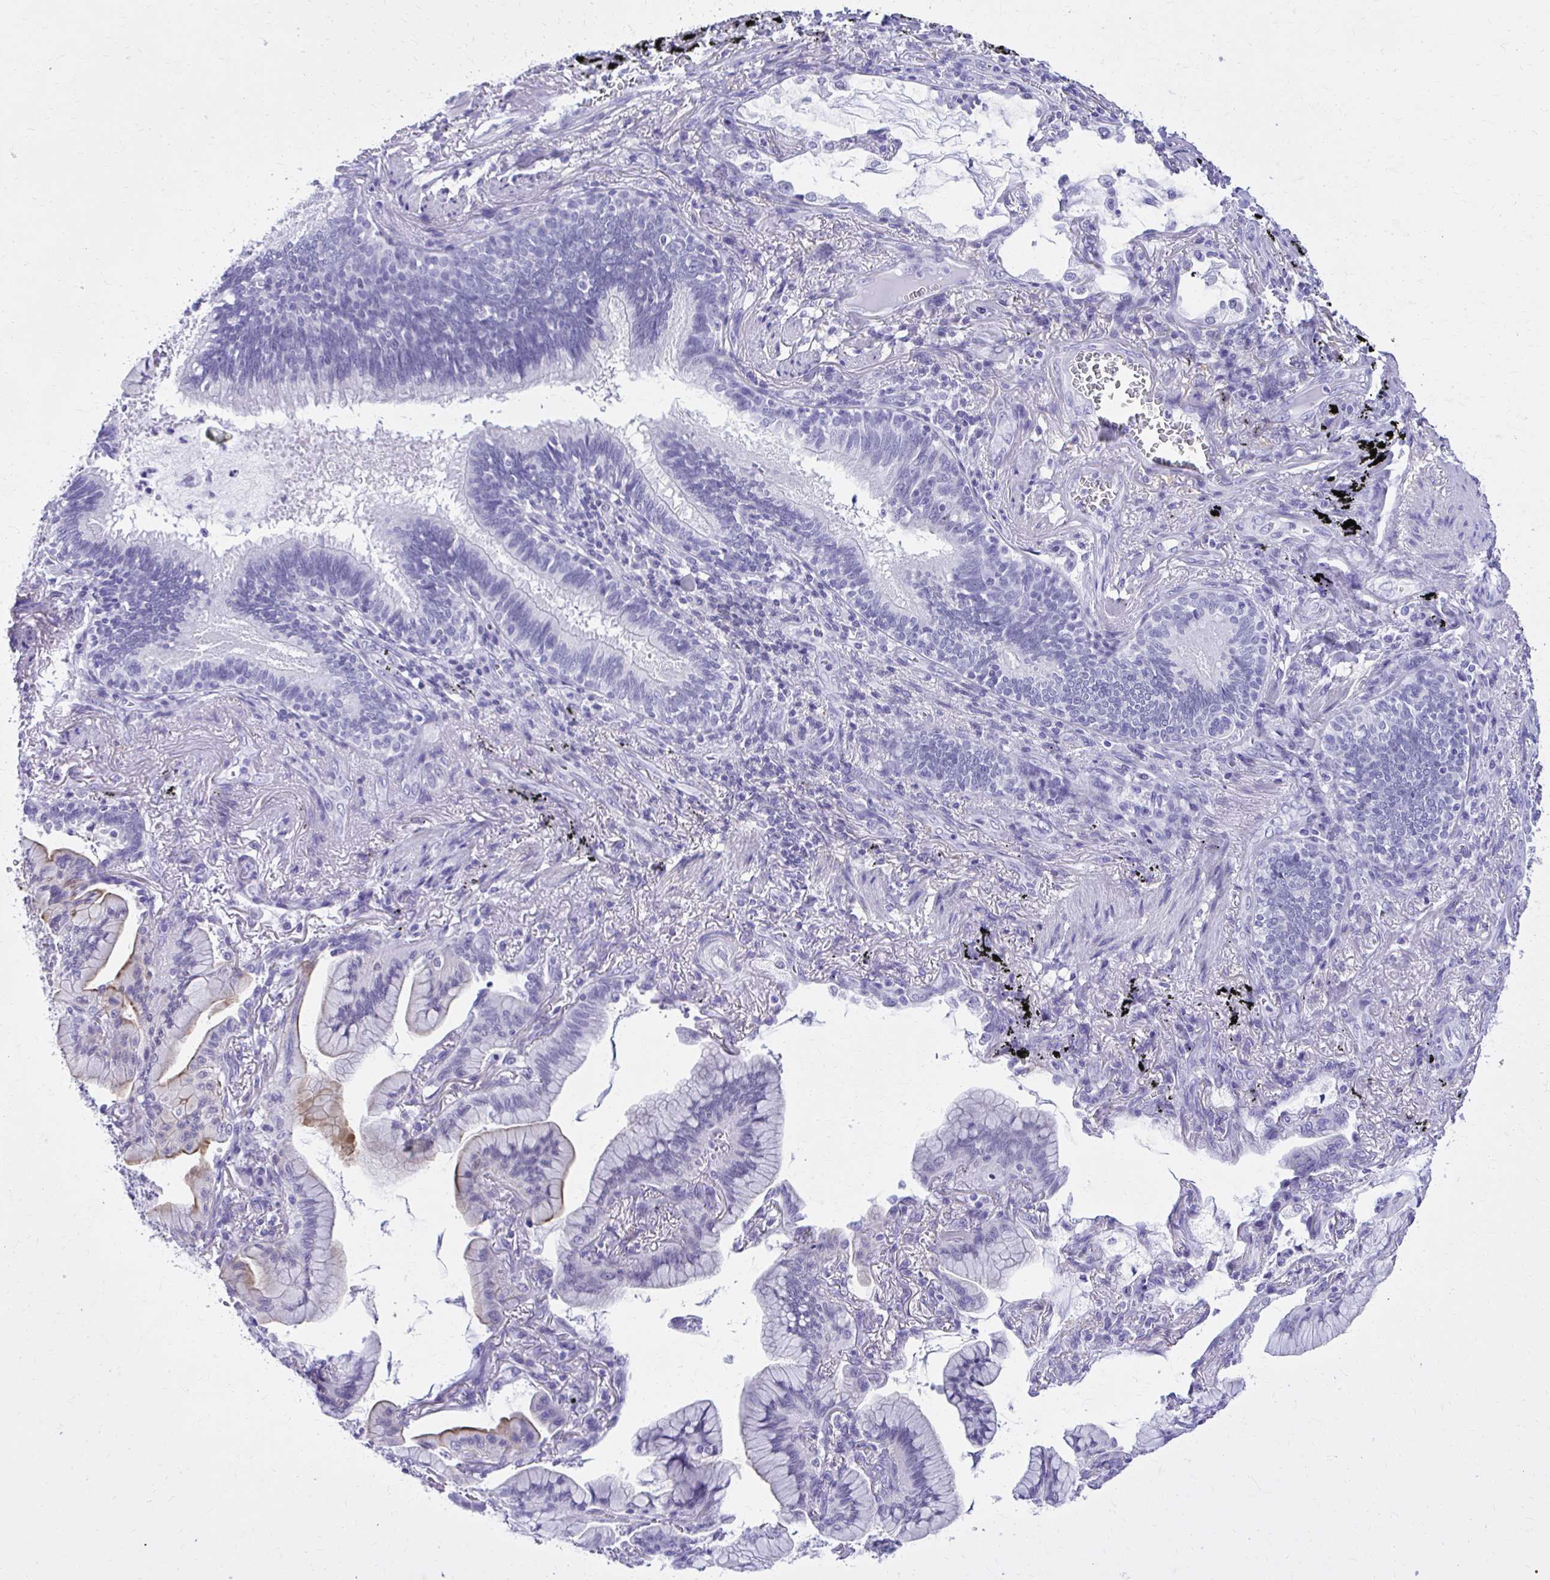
{"staining": {"intensity": "negative", "quantity": "none", "location": "none"}, "tissue": "lung cancer", "cell_type": "Tumor cells", "image_type": "cancer", "snomed": [{"axis": "morphology", "description": "Adenocarcinoma, NOS"}, {"axis": "topography", "description": "Lung"}], "caption": "This is a image of IHC staining of adenocarcinoma (lung), which shows no positivity in tumor cells. (DAB IHC visualized using brightfield microscopy, high magnification).", "gene": "RASL11B", "patient": {"sex": "male", "age": 77}}